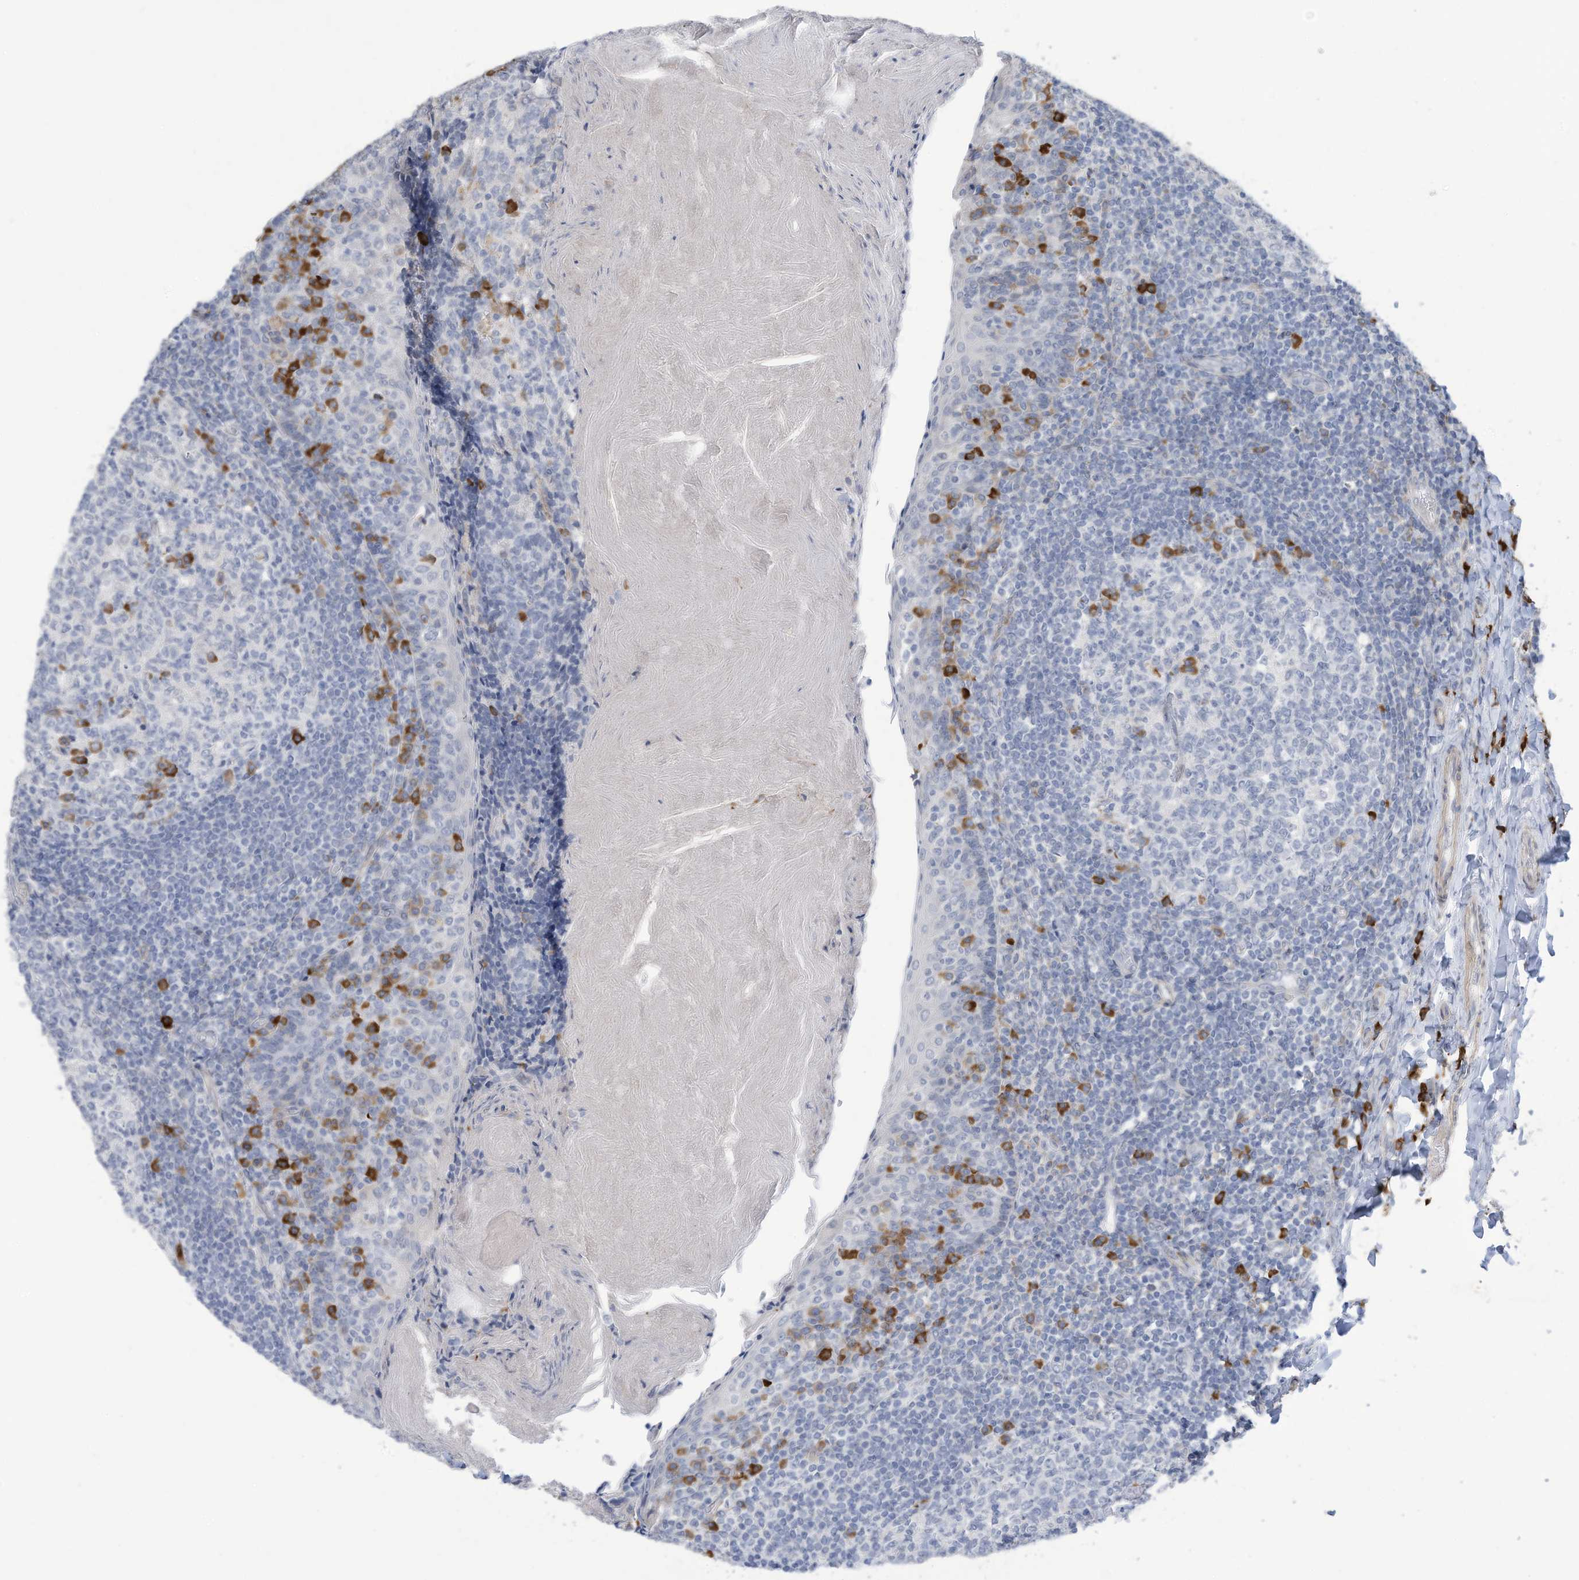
{"staining": {"intensity": "moderate", "quantity": "<25%", "location": "cytoplasmic/membranous"}, "tissue": "tonsil", "cell_type": "Germinal center cells", "image_type": "normal", "snomed": [{"axis": "morphology", "description": "Normal tissue, NOS"}, {"axis": "topography", "description": "Tonsil"}], "caption": "Tonsil stained for a protein (brown) demonstrates moderate cytoplasmic/membranous positive positivity in approximately <25% of germinal center cells.", "gene": "ZNF292", "patient": {"sex": "female", "age": 19}}